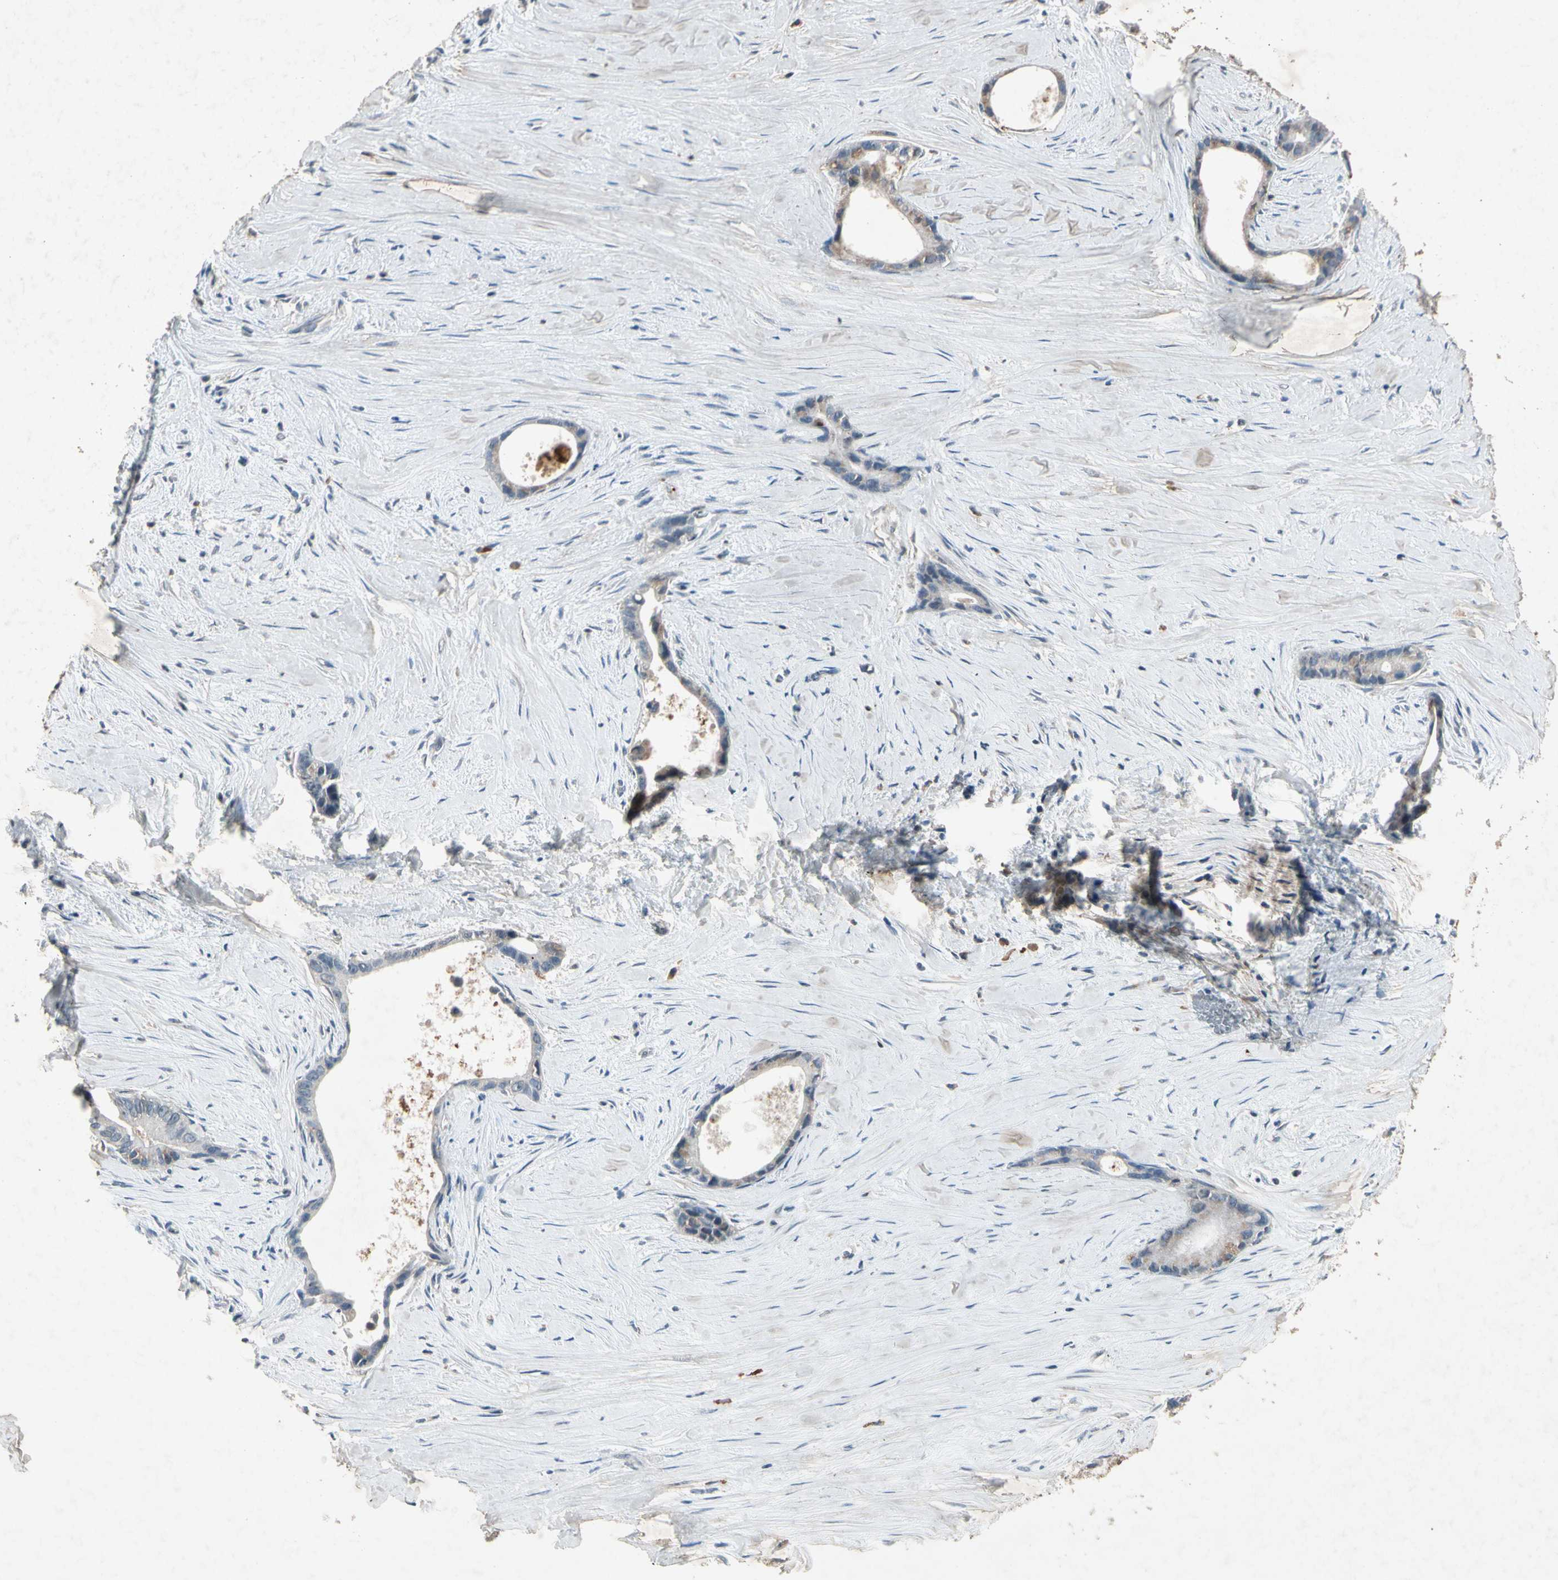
{"staining": {"intensity": "weak", "quantity": "25%-75%", "location": "cytoplasmic/membranous"}, "tissue": "liver cancer", "cell_type": "Tumor cells", "image_type": "cancer", "snomed": [{"axis": "morphology", "description": "Cholangiocarcinoma"}, {"axis": "topography", "description": "Liver"}], "caption": "Tumor cells show weak cytoplasmic/membranous staining in approximately 25%-75% of cells in liver cholangiocarcinoma.", "gene": "GPLD1", "patient": {"sex": "female", "age": 55}}